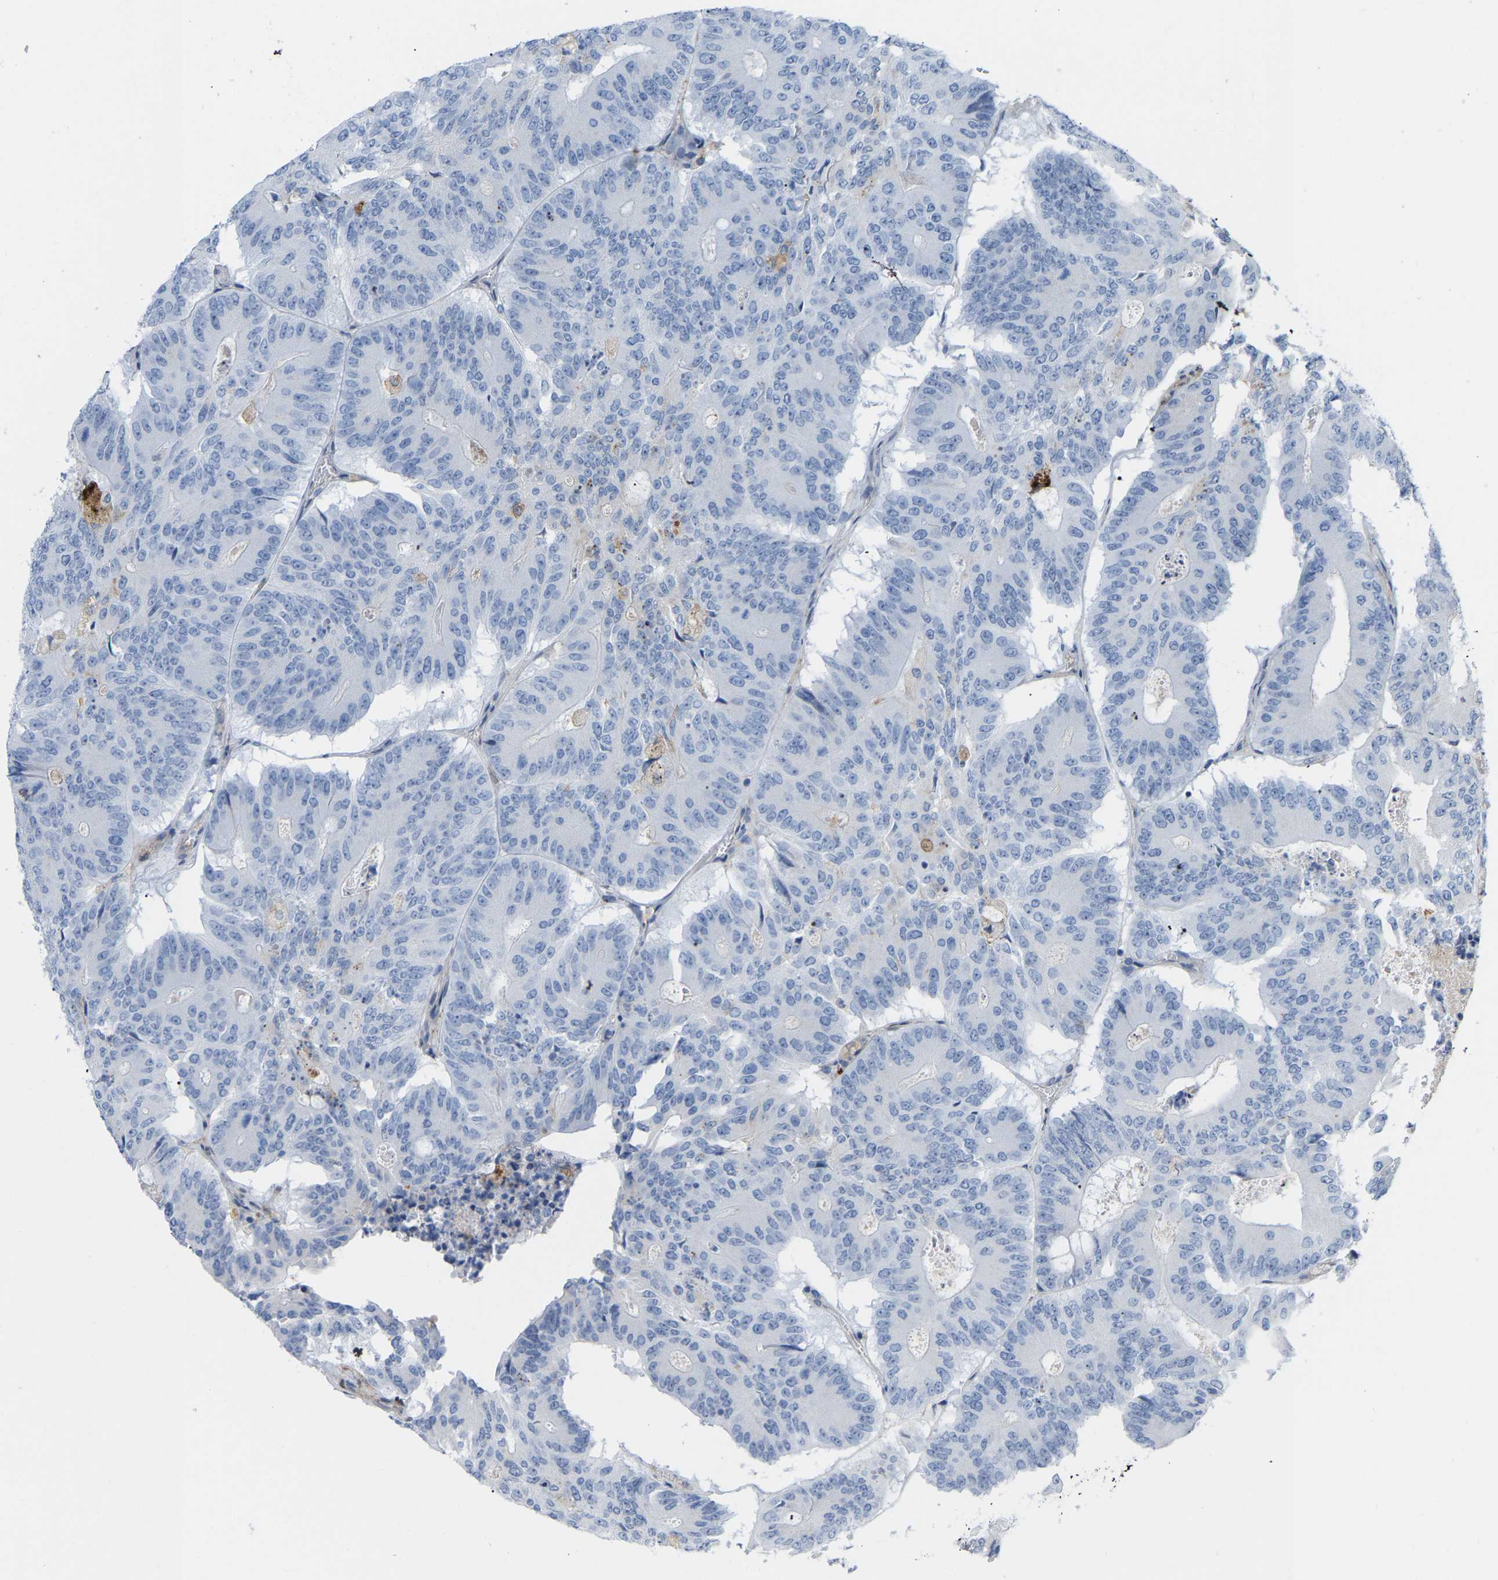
{"staining": {"intensity": "negative", "quantity": "none", "location": "none"}, "tissue": "colorectal cancer", "cell_type": "Tumor cells", "image_type": "cancer", "snomed": [{"axis": "morphology", "description": "Adenocarcinoma, NOS"}, {"axis": "topography", "description": "Colon"}], "caption": "Colorectal cancer (adenocarcinoma) stained for a protein using IHC displays no staining tumor cells.", "gene": "ABTB2", "patient": {"sex": "male", "age": 87}}